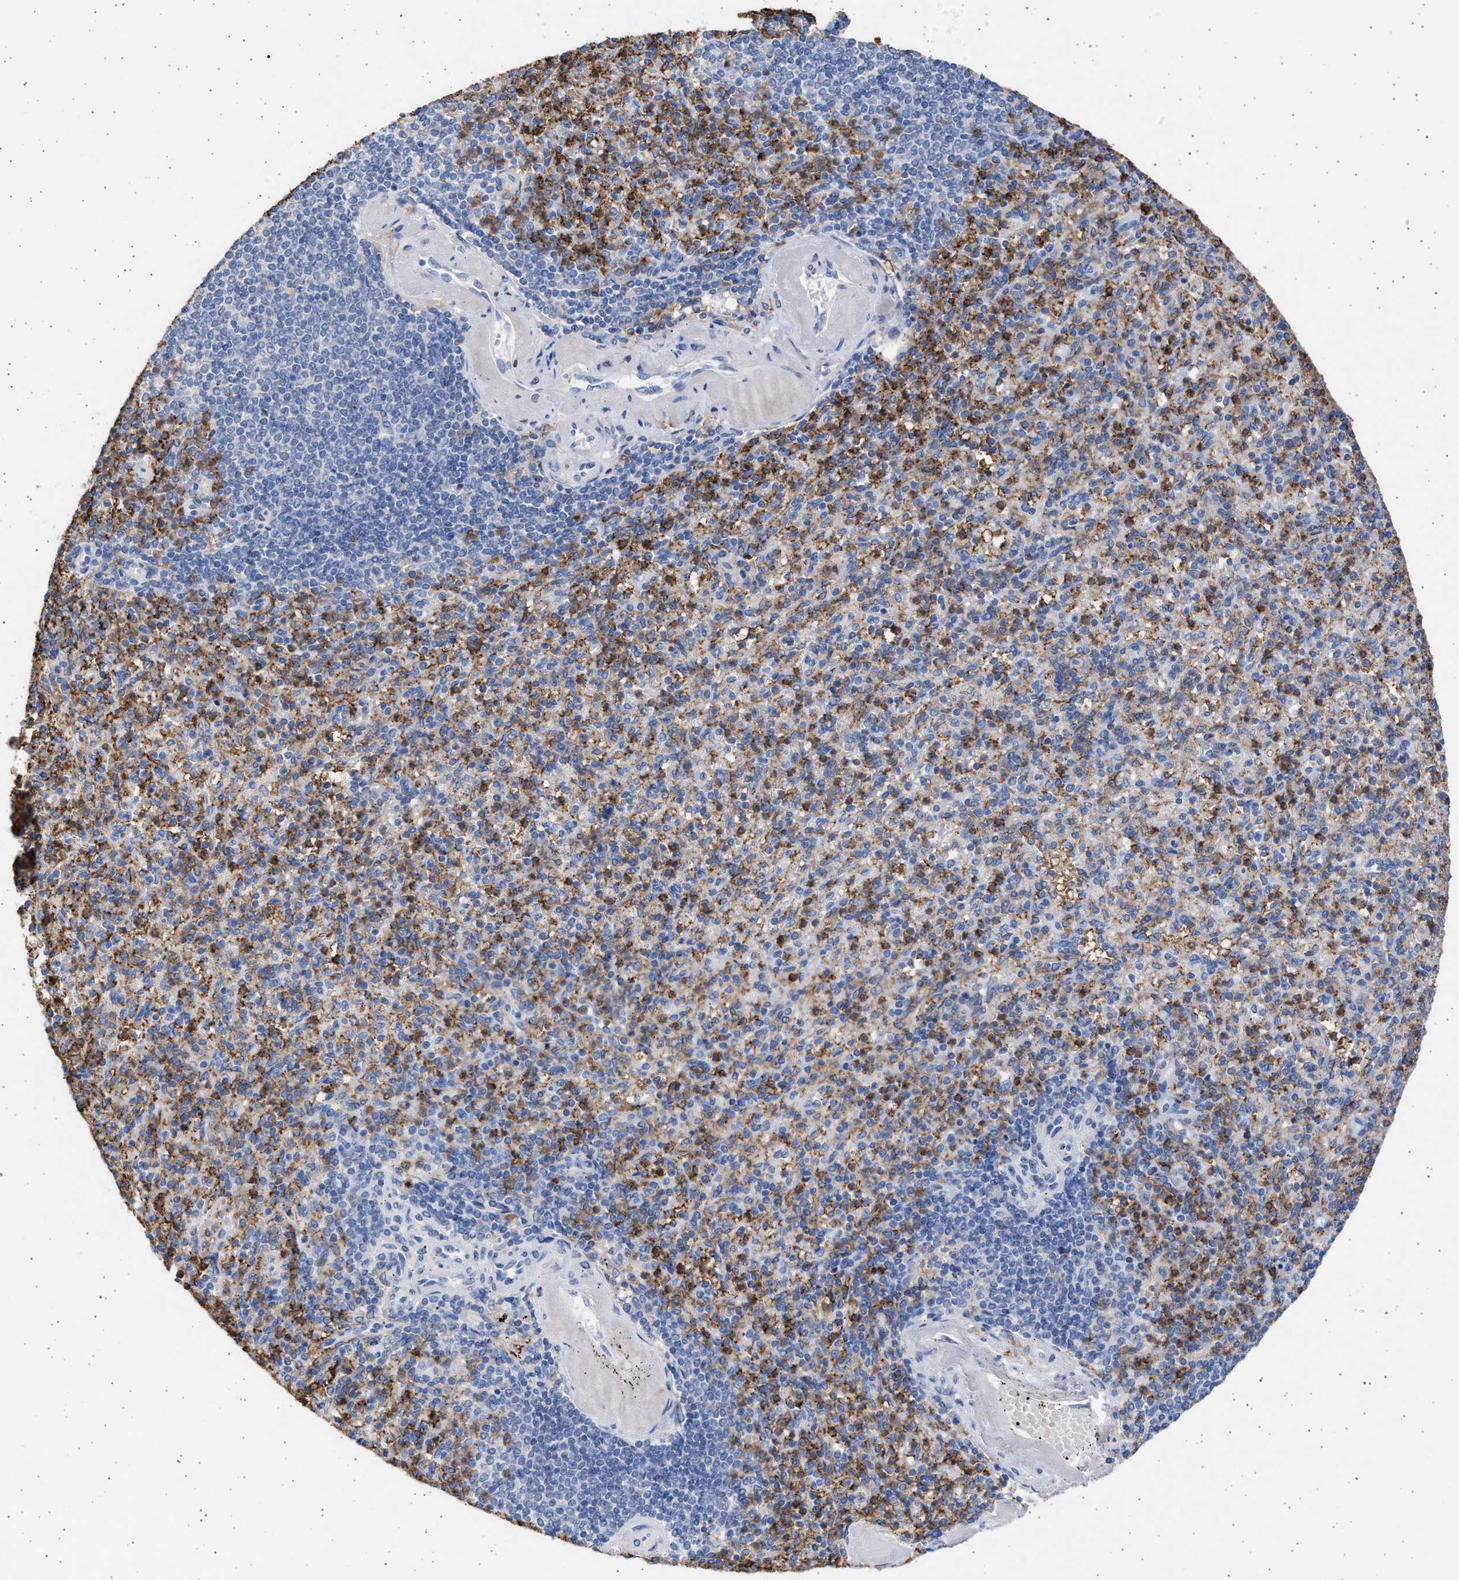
{"staining": {"intensity": "moderate", "quantity": "25%-75%", "location": "cytoplasmic/membranous"}, "tissue": "spleen", "cell_type": "Cells in red pulp", "image_type": "normal", "snomed": [{"axis": "morphology", "description": "Normal tissue, NOS"}, {"axis": "topography", "description": "Spleen"}], "caption": "Immunohistochemistry (IHC) photomicrograph of unremarkable human spleen stained for a protein (brown), which reveals medium levels of moderate cytoplasmic/membranous expression in approximately 25%-75% of cells in red pulp.", "gene": "FCER1A", "patient": {"sex": "female", "age": 74}}